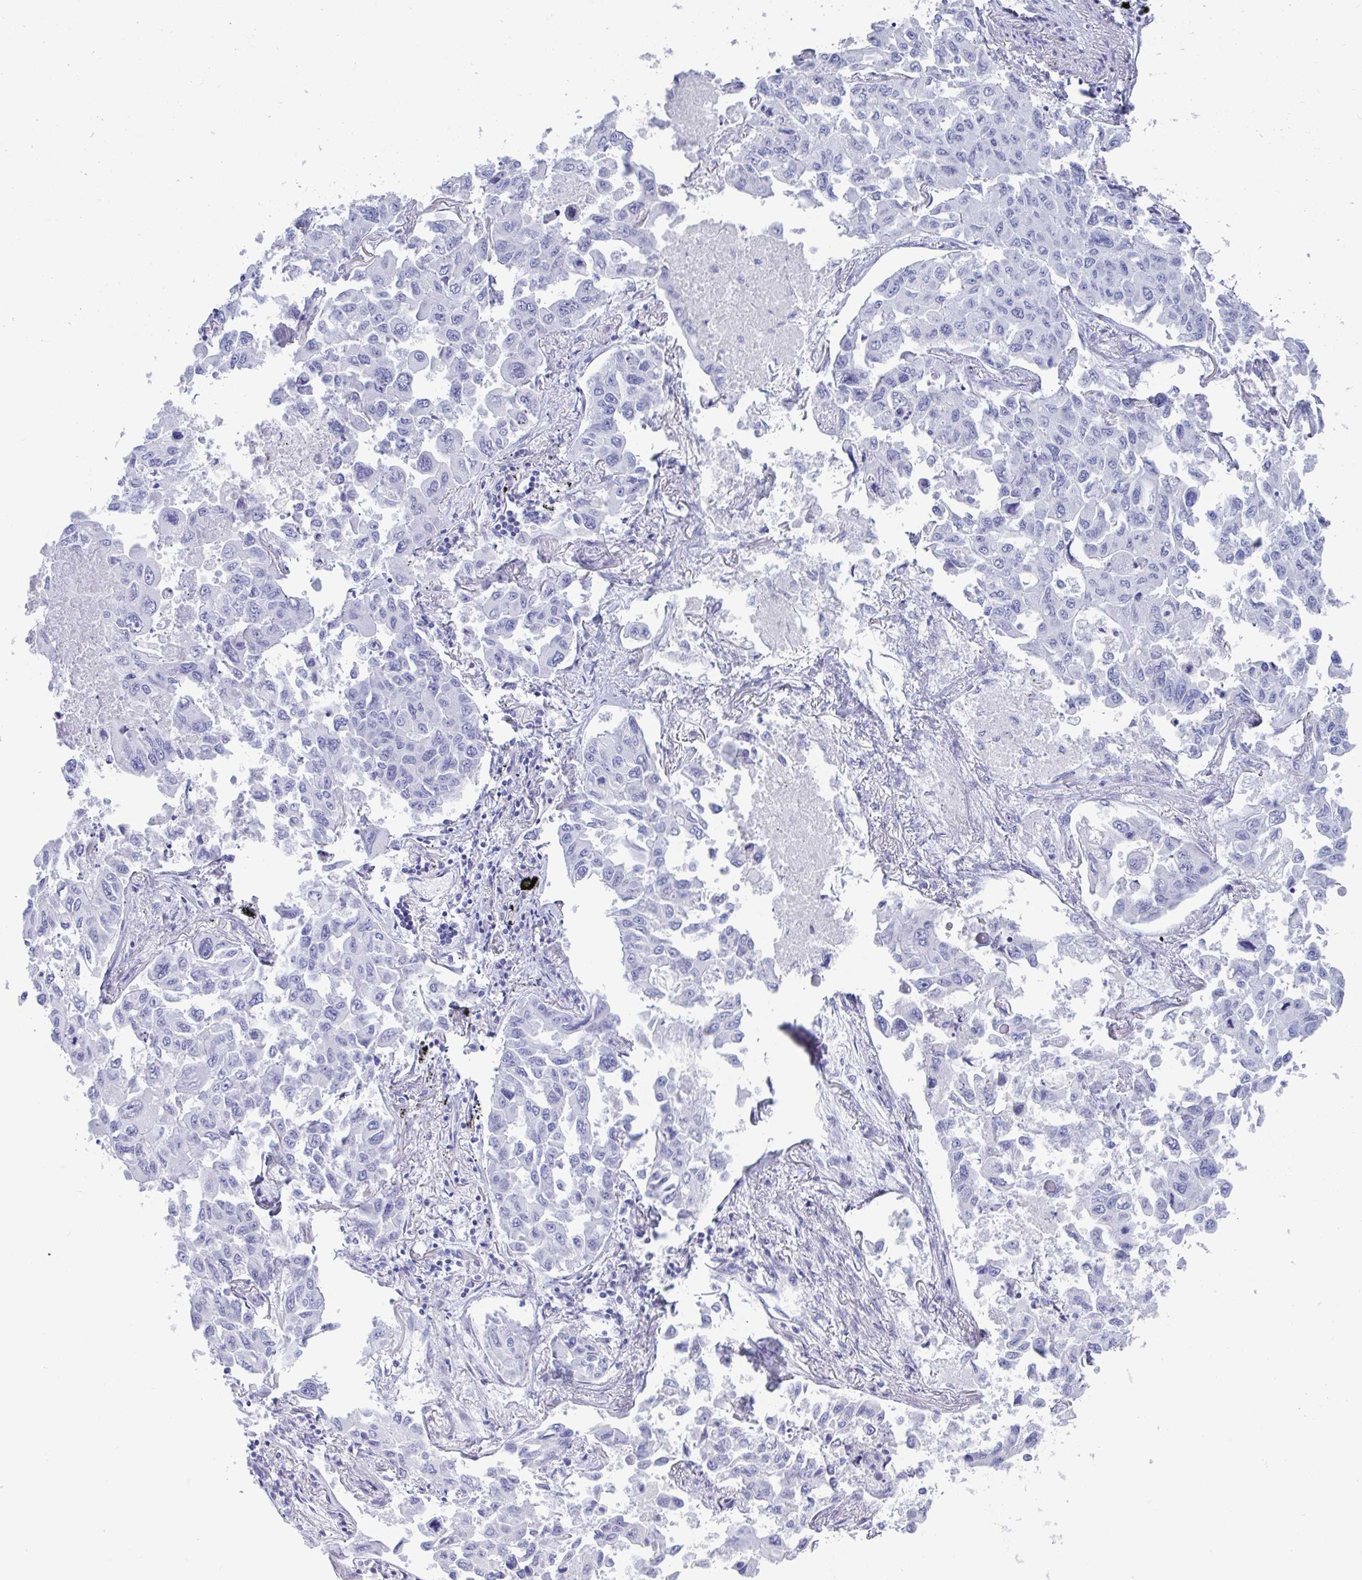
{"staining": {"intensity": "negative", "quantity": "none", "location": "none"}, "tissue": "lung cancer", "cell_type": "Tumor cells", "image_type": "cancer", "snomed": [{"axis": "morphology", "description": "Adenocarcinoma, NOS"}, {"axis": "topography", "description": "Lung"}], "caption": "Immunohistochemical staining of human adenocarcinoma (lung) demonstrates no significant expression in tumor cells.", "gene": "CDX4", "patient": {"sex": "male", "age": 64}}